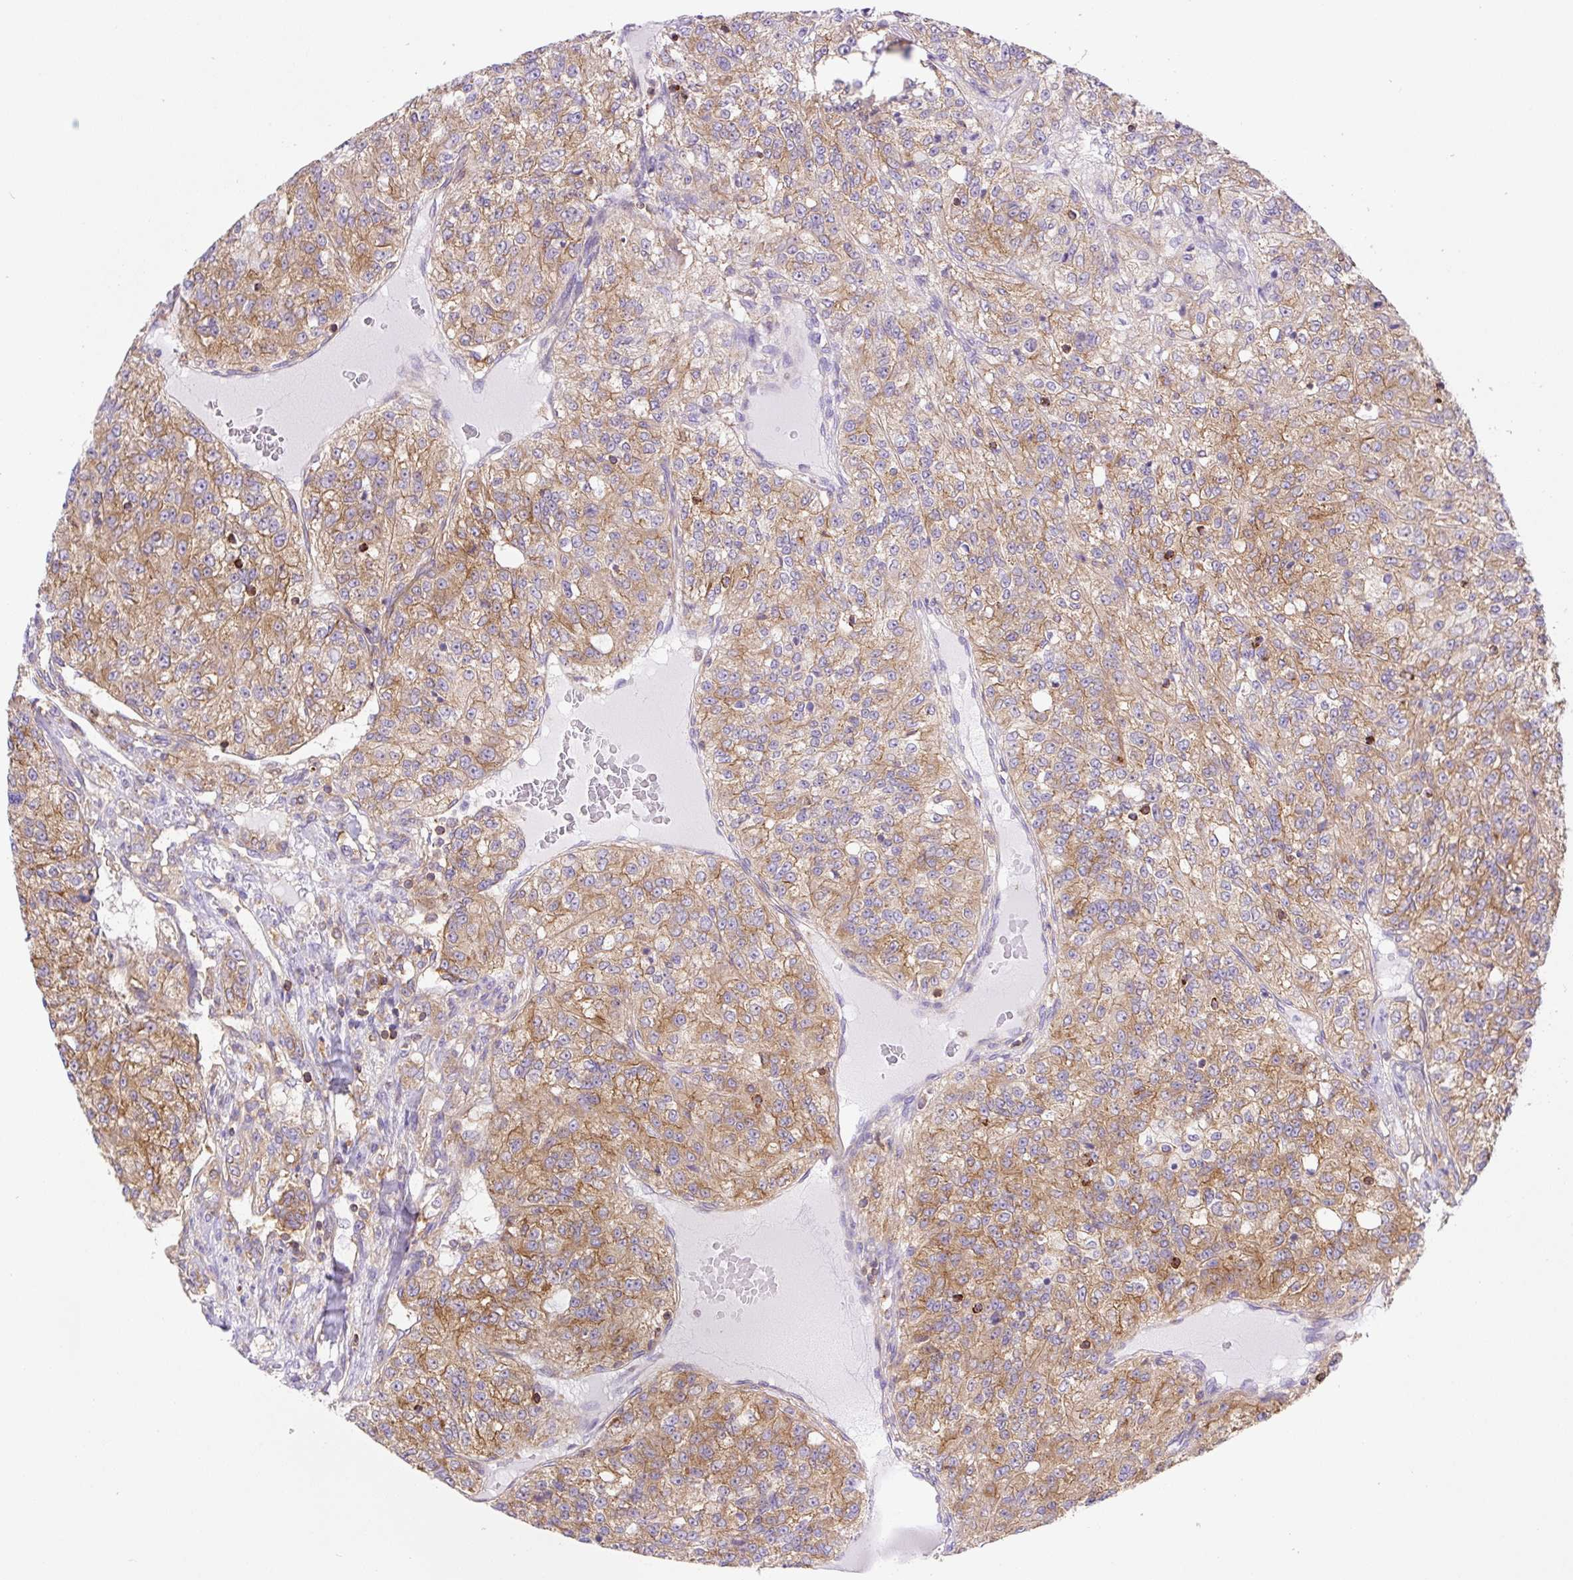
{"staining": {"intensity": "moderate", "quantity": ">75%", "location": "cytoplasmic/membranous"}, "tissue": "renal cancer", "cell_type": "Tumor cells", "image_type": "cancer", "snomed": [{"axis": "morphology", "description": "Adenocarcinoma, NOS"}, {"axis": "topography", "description": "Kidney"}], "caption": "There is medium levels of moderate cytoplasmic/membranous staining in tumor cells of renal cancer (adenocarcinoma), as demonstrated by immunohistochemical staining (brown color).", "gene": "DNM2", "patient": {"sex": "female", "age": 63}}